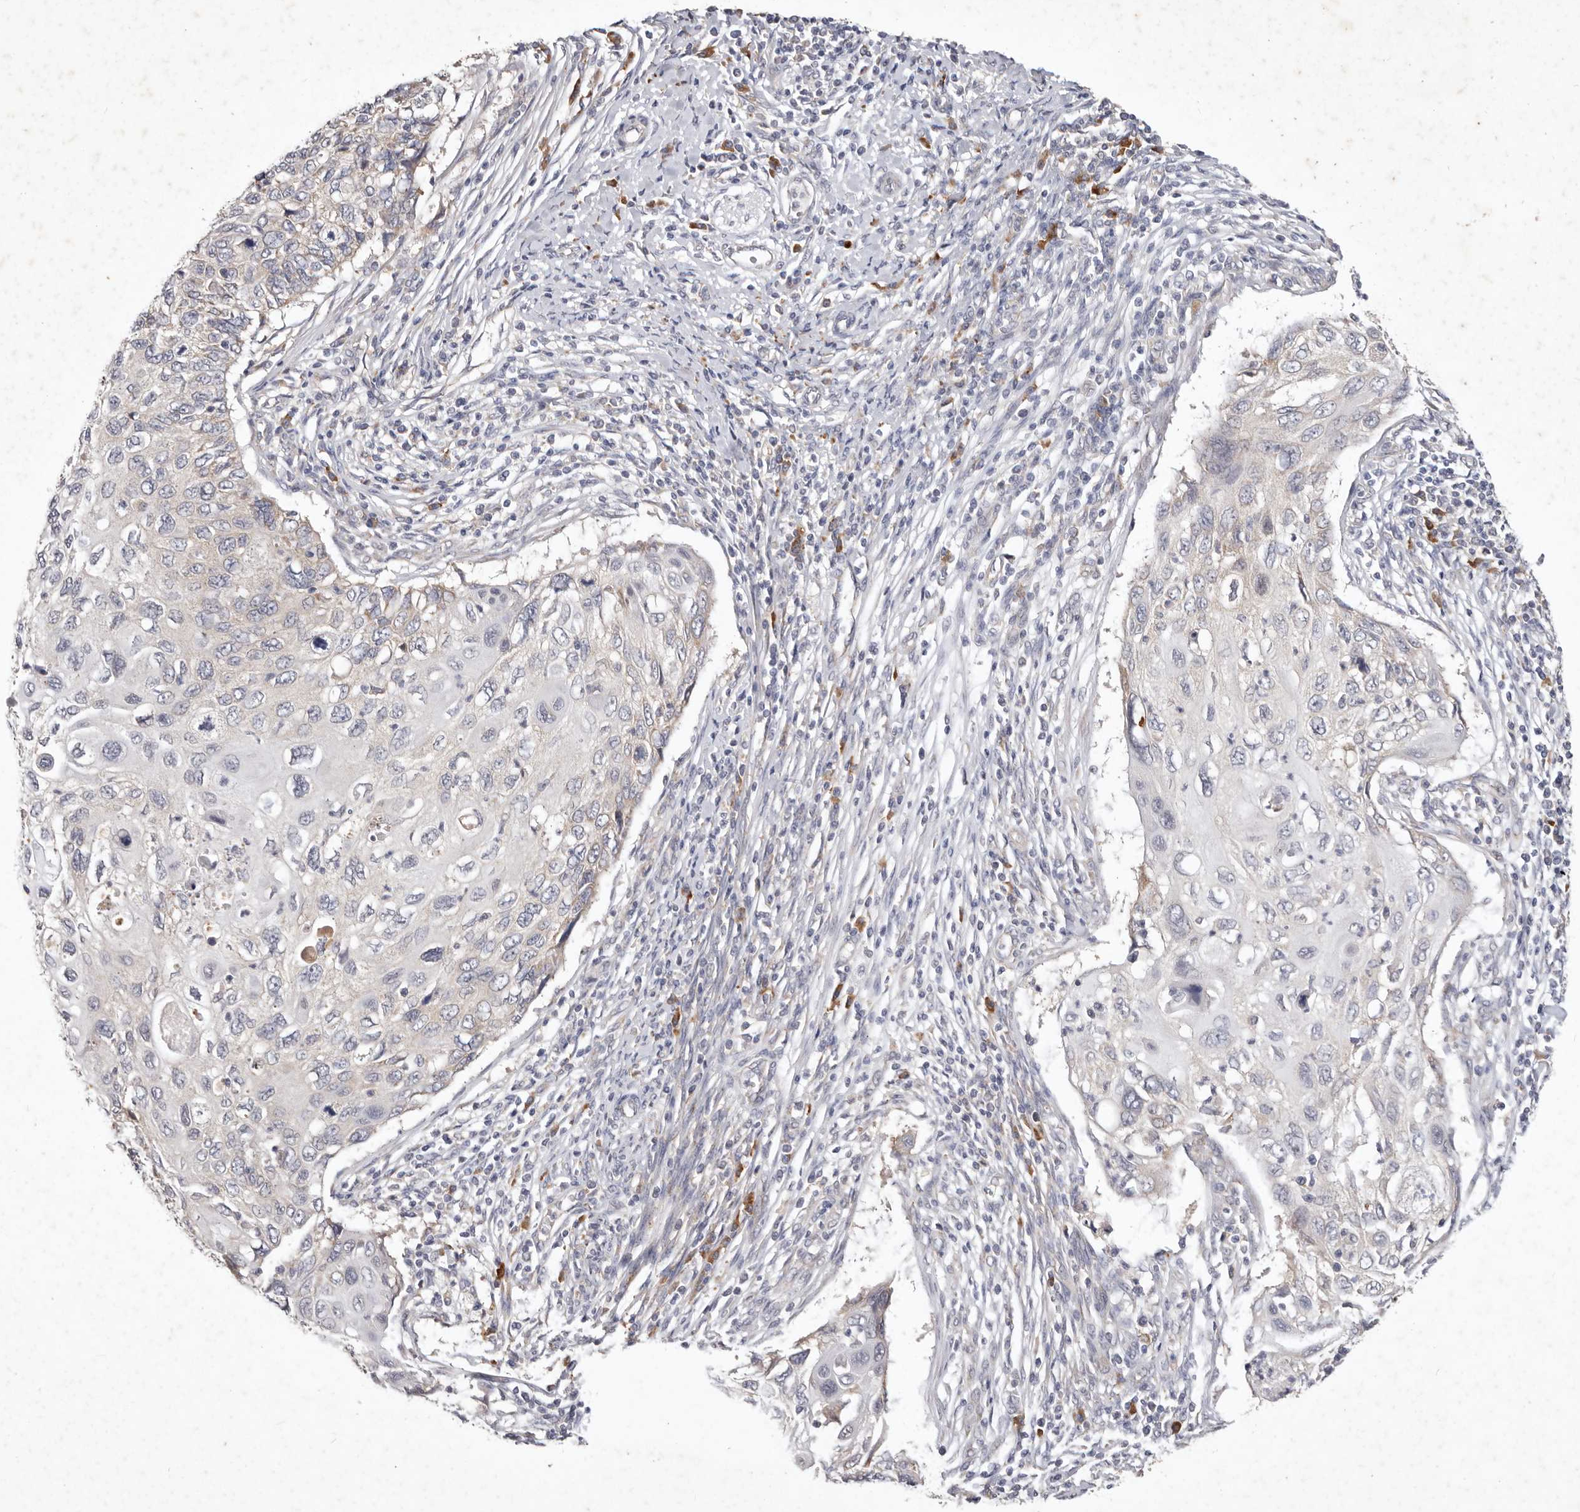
{"staining": {"intensity": "negative", "quantity": "none", "location": "none"}, "tissue": "cervical cancer", "cell_type": "Tumor cells", "image_type": "cancer", "snomed": [{"axis": "morphology", "description": "Squamous cell carcinoma, NOS"}, {"axis": "topography", "description": "Cervix"}], "caption": "Cervical cancer was stained to show a protein in brown. There is no significant positivity in tumor cells.", "gene": "WDR77", "patient": {"sex": "female", "age": 70}}